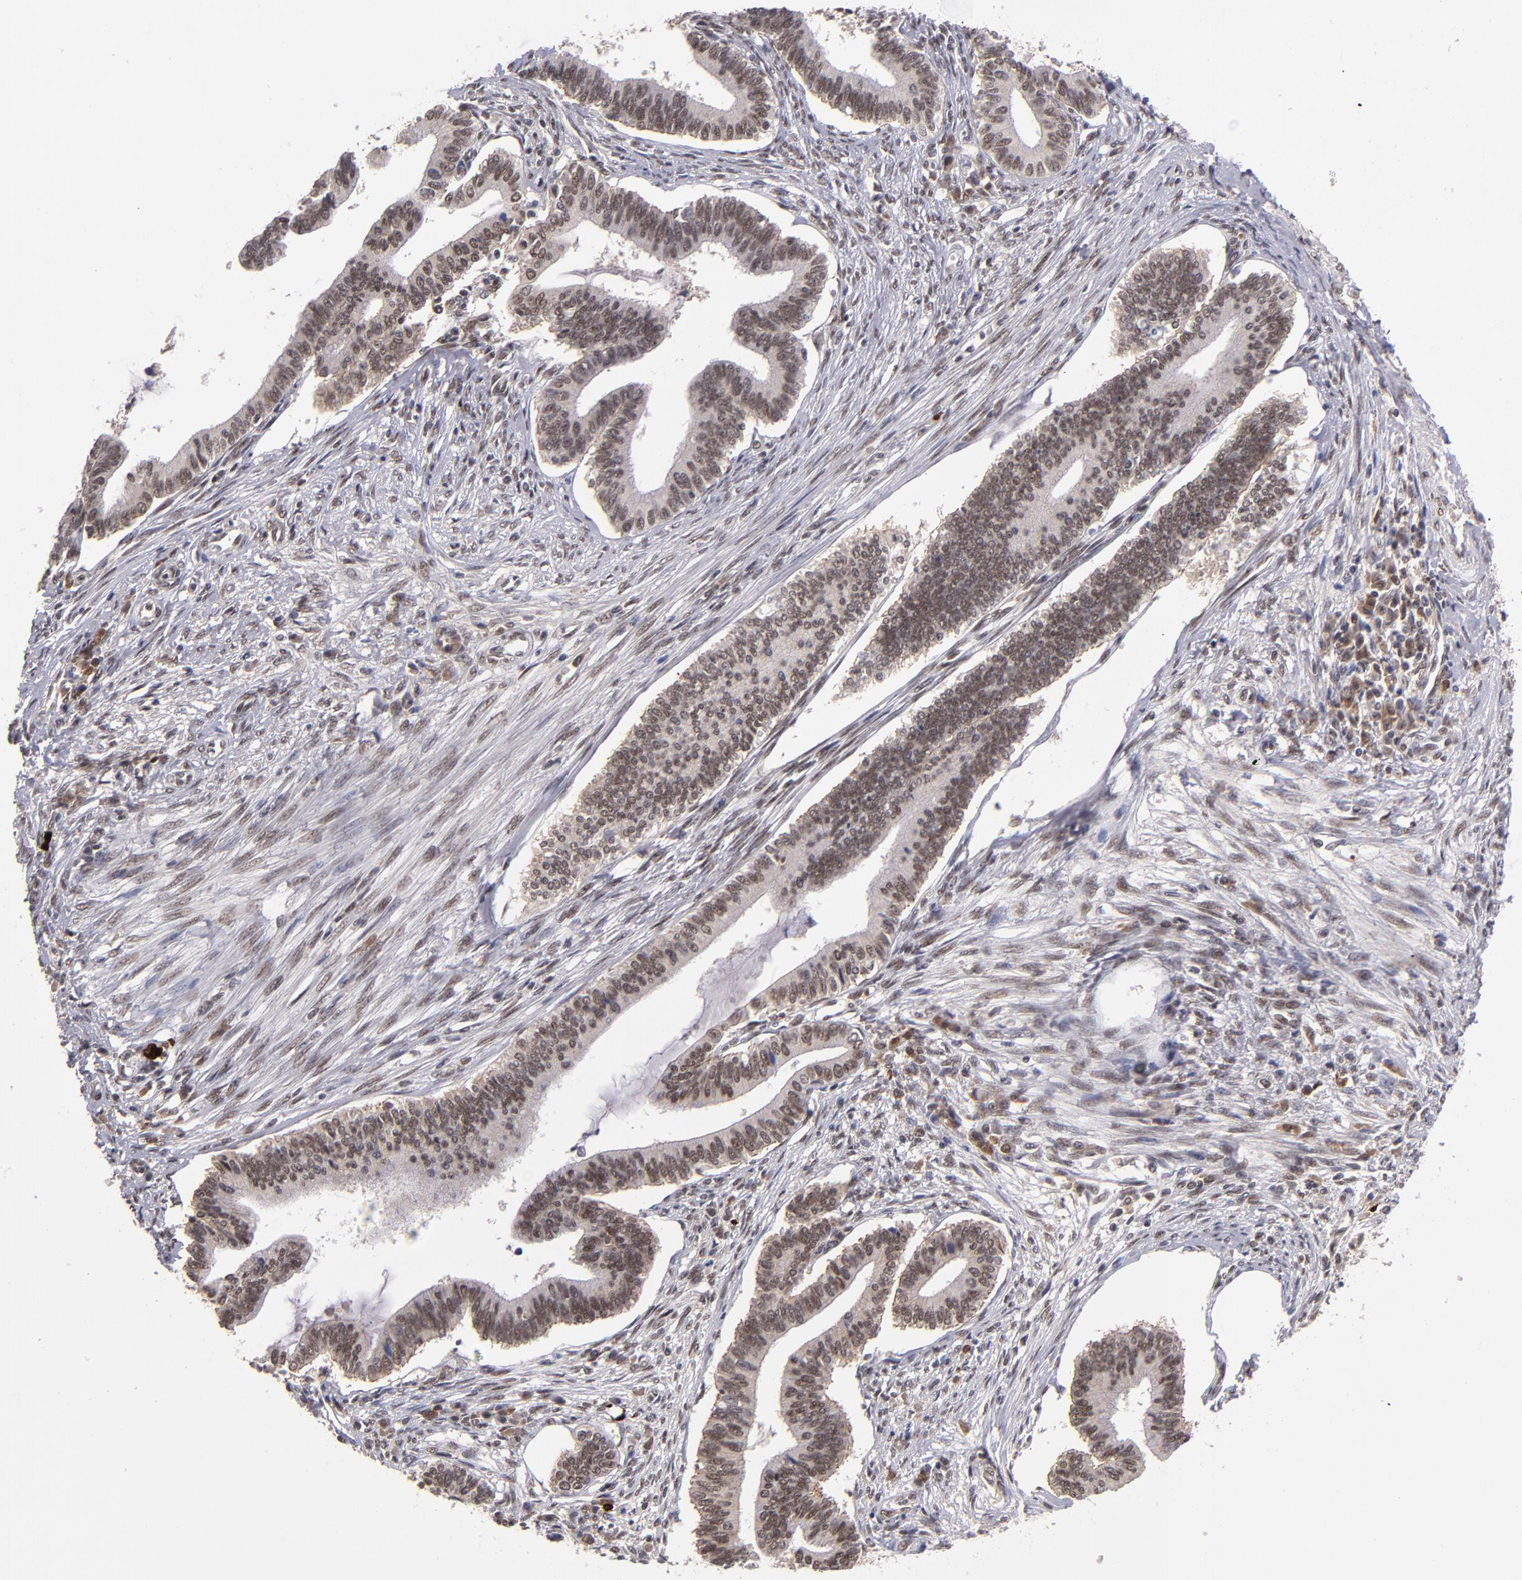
{"staining": {"intensity": "moderate", "quantity": ">75%", "location": "nuclear"}, "tissue": "cervical cancer", "cell_type": "Tumor cells", "image_type": "cancer", "snomed": [{"axis": "morphology", "description": "Adenocarcinoma, NOS"}, {"axis": "topography", "description": "Cervix"}], "caption": "Immunohistochemical staining of cervical adenocarcinoma reveals medium levels of moderate nuclear protein staining in about >75% of tumor cells. (DAB (3,3'-diaminobenzidine) = brown stain, brightfield microscopy at high magnification).", "gene": "EP300", "patient": {"sex": "female", "age": 36}}